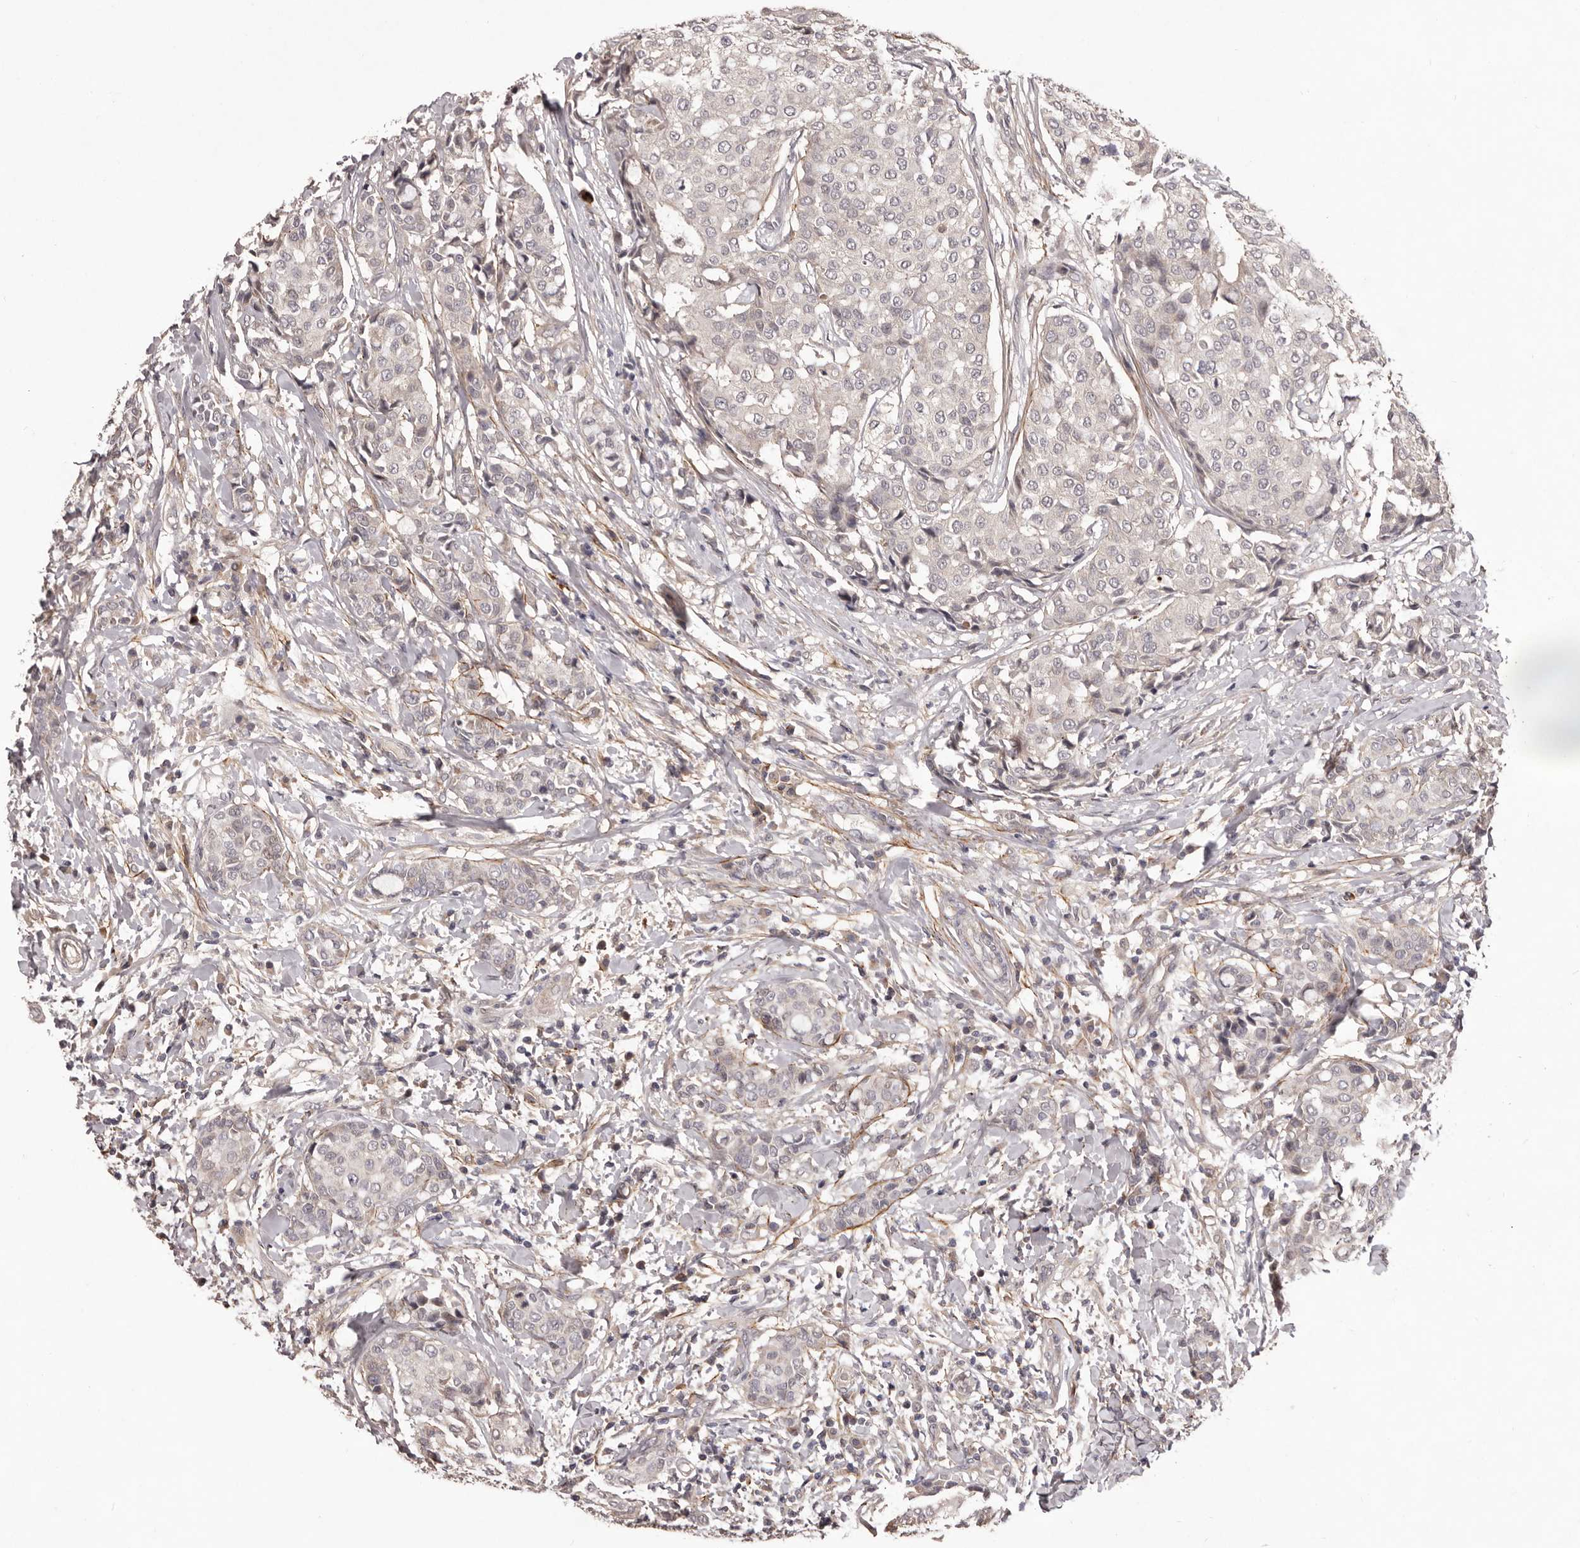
{"staining": {"intensity": "negative", "quantity": "none", "location": "none"}, "tissue": "breast cancer", "cell_type": "Tumor cells", "image_type": "cancer", "snomed": [{"axis": "morphology", "description": "Duct carcinoma"}, {"axis": "topography", "description": "Breast"}], "caption": "Breast intraductal carcinoma stained for a protein using immunohistochemistry (IHC) displays no positivity tumor cells.", "gene": "HBS1L", "patient": {"sex": "female", "age": 27}}